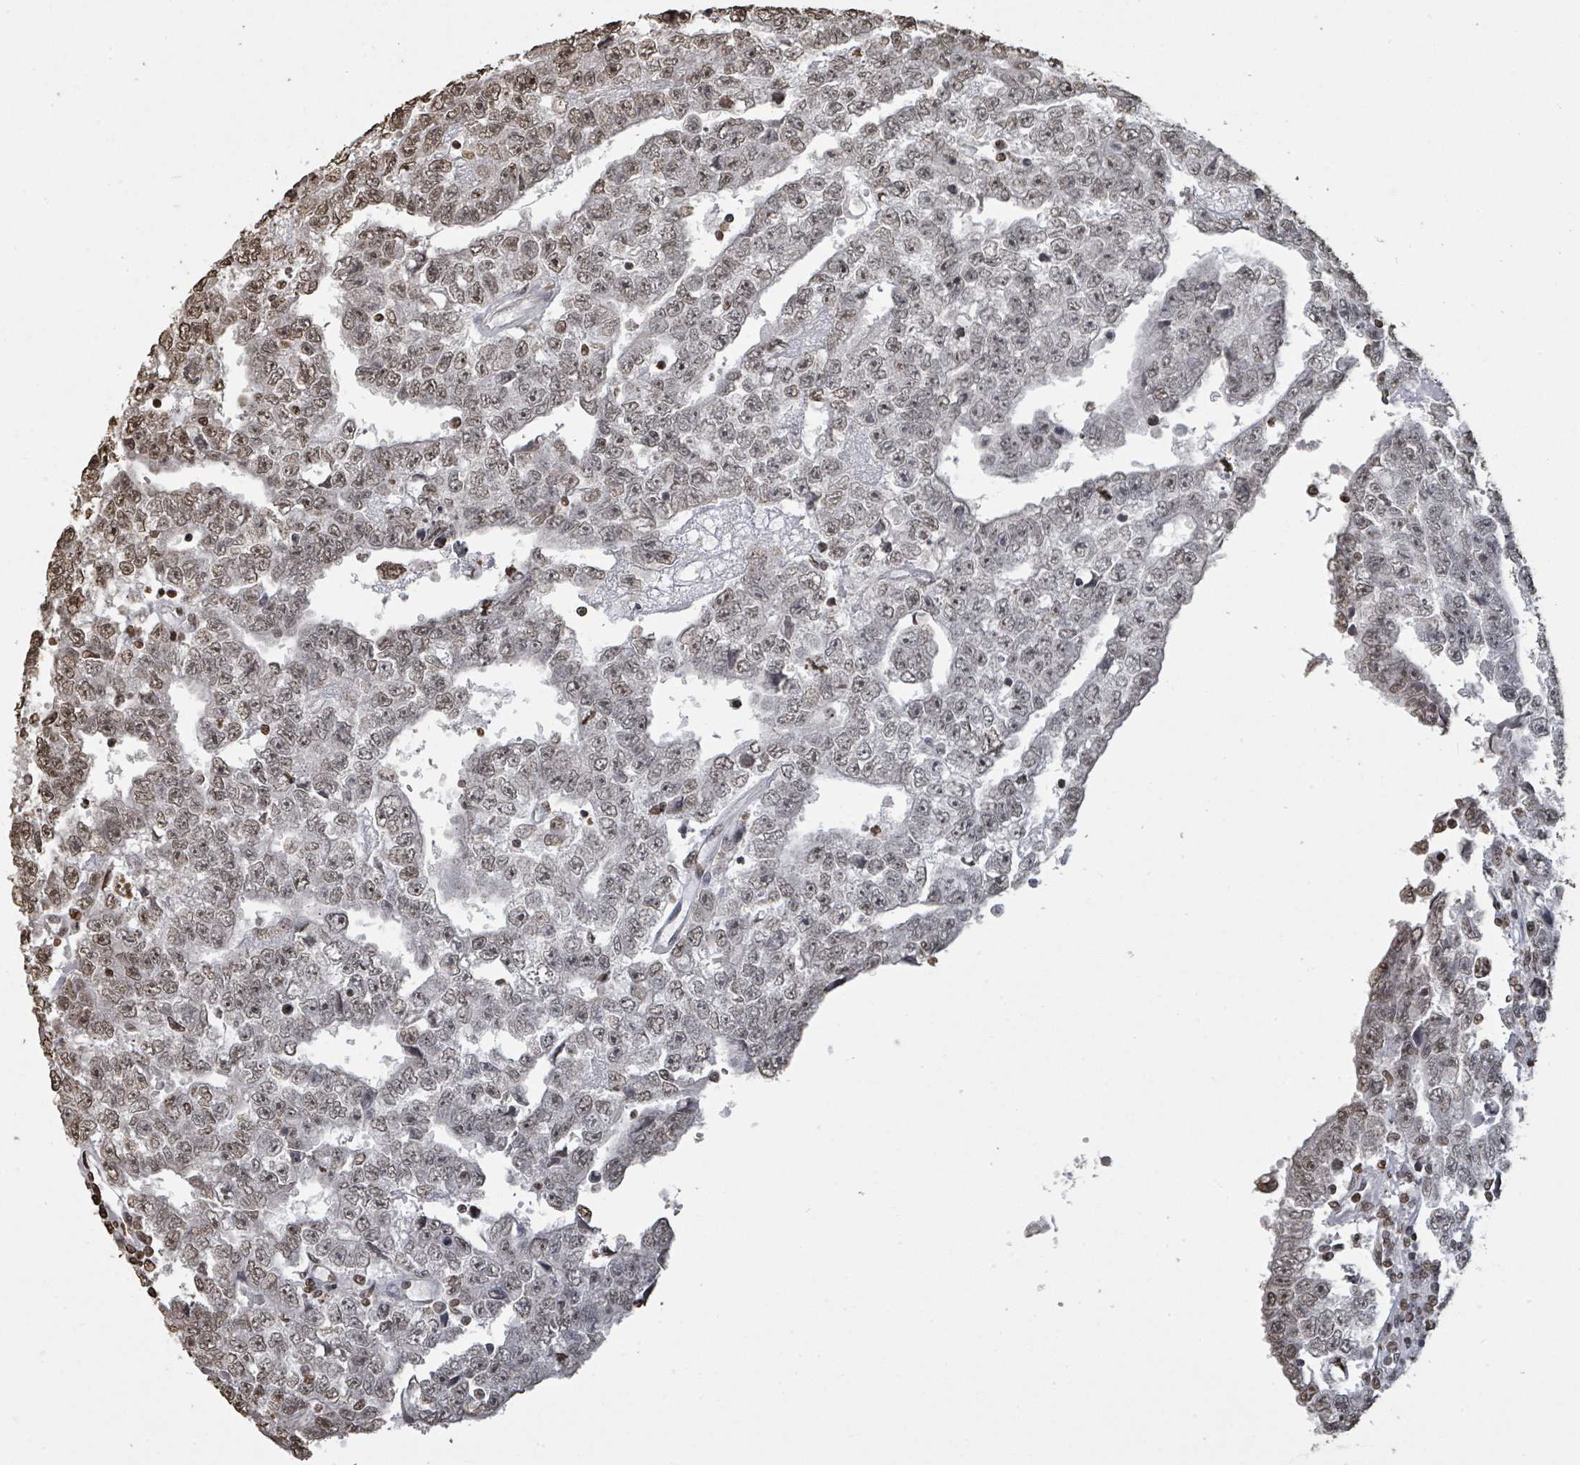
{"staining": {"intensity": "moderate", "quantity": "<25%", "location": "nuclear"}, "tissue": "testis cancer", "cell_type": "Tumor cells", "image_type": "cancer", "snomed": [{"axis": "morphology", "description": "Carcinoma, Embryonal, NOS"}, {"axis": "topography", "description": "Testis"}], "caption": "DAB immunohistochemical staining of human embryonal carcinoma (testis) demonstrates moderate nuclear protein positivity in approximately <25% of tumor cells.", "gene": "MRPS12", "patient": {"sex": "male", "age": 25}}